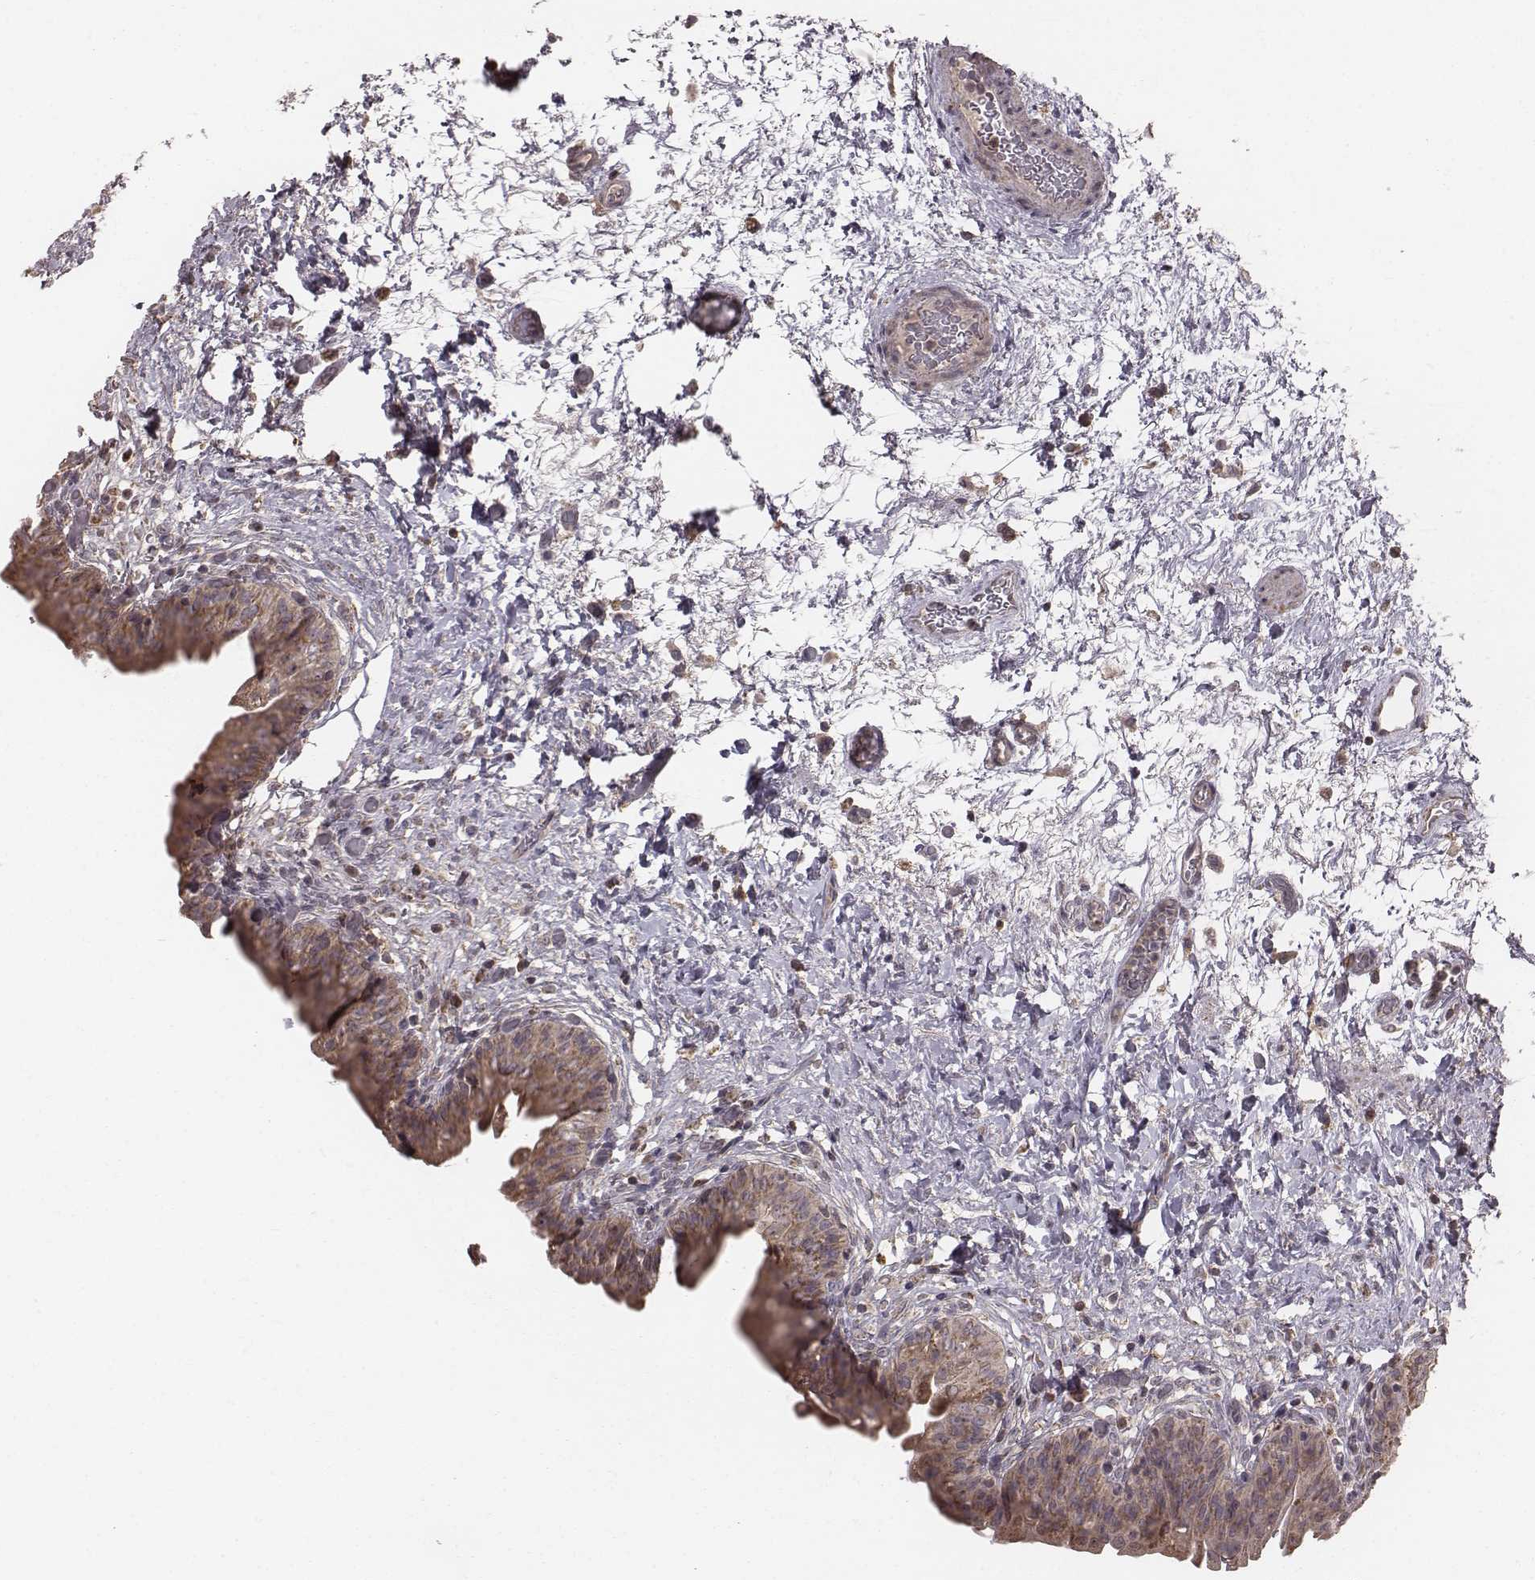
{"staining": {"intensity": "moderate", "quantity": ">75%", "location": "cytoplasmic/membranous"}, "tissue": "urinary bladder", "cell_type": "Urothelial cells", "image_type": "normal", "snomed": [{"axis": "morphology", "description": "Normal tissue, NOS"}, {"axis": "topography", "description": "Urinary bladder"}], "caption": "Urinary bladder stained for a protein (brown) reveals moderate cytoplasmic/membranous positive expression in about >75% of urothelial cells.", "gene": "PDCD2L", "patient": {"sex": "male", "age": 69}}